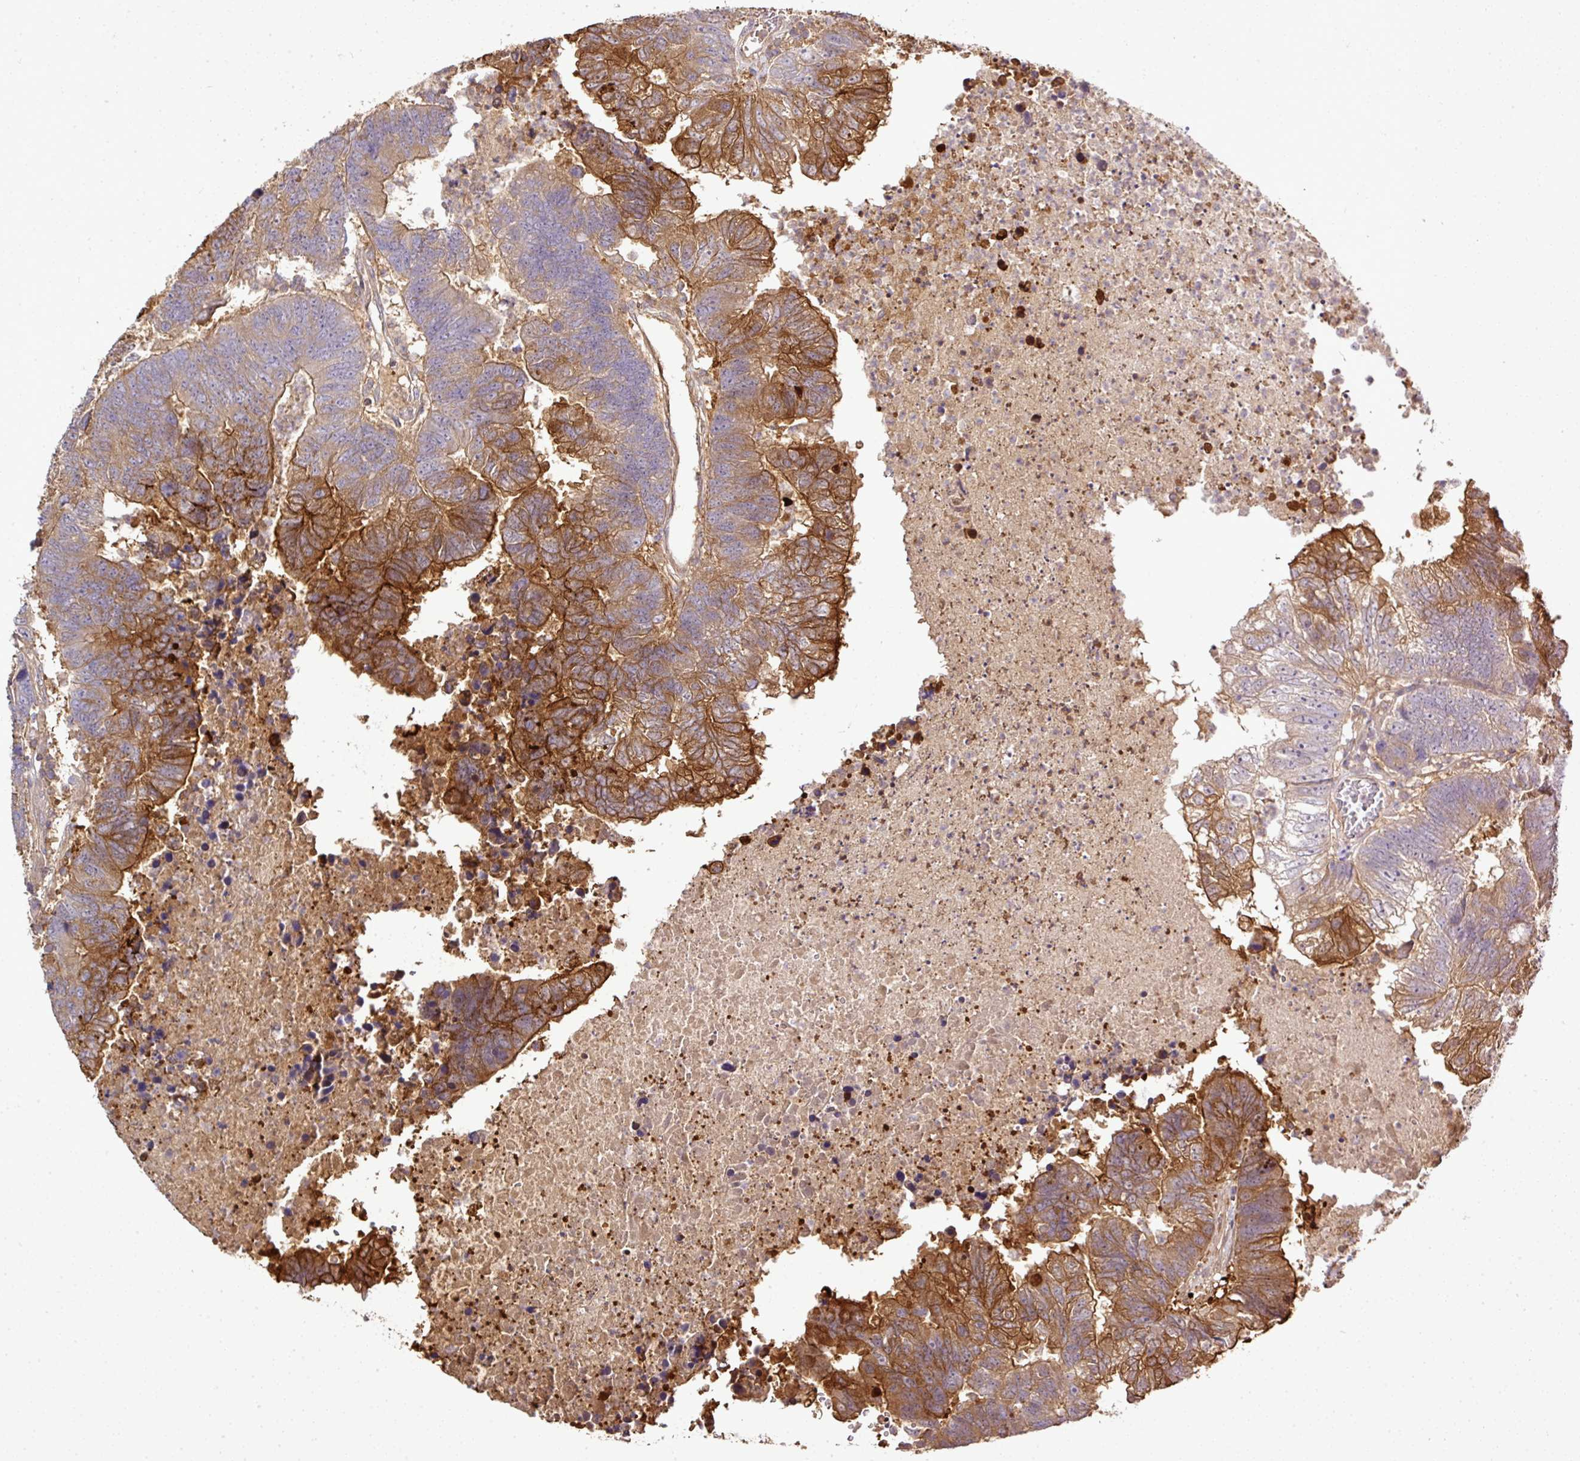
{"staining": {"intensity": "moderate", "quantity": "25%-75%", "location": "cytoplasmic/membranous"}, "tissue": "colorectal cancer", "cell_type": "Tumor cells", "image_type": "cancer", "snomed": [{"axis": "morphology", "description": "Adenocarcinoma, NOS"}, {"axis": "topography", "description": "Colon"}], "caption": "A photomicrograph showing moderate cytoplasmic/membranous expression in approximately 25%-75% of tumor cells in colorectal cancer (adenocarcinoma), as visualized by brown immunohistochemical staining.", "gene": "TMEM107", "patient": {"sex": "female", "age": 48}}